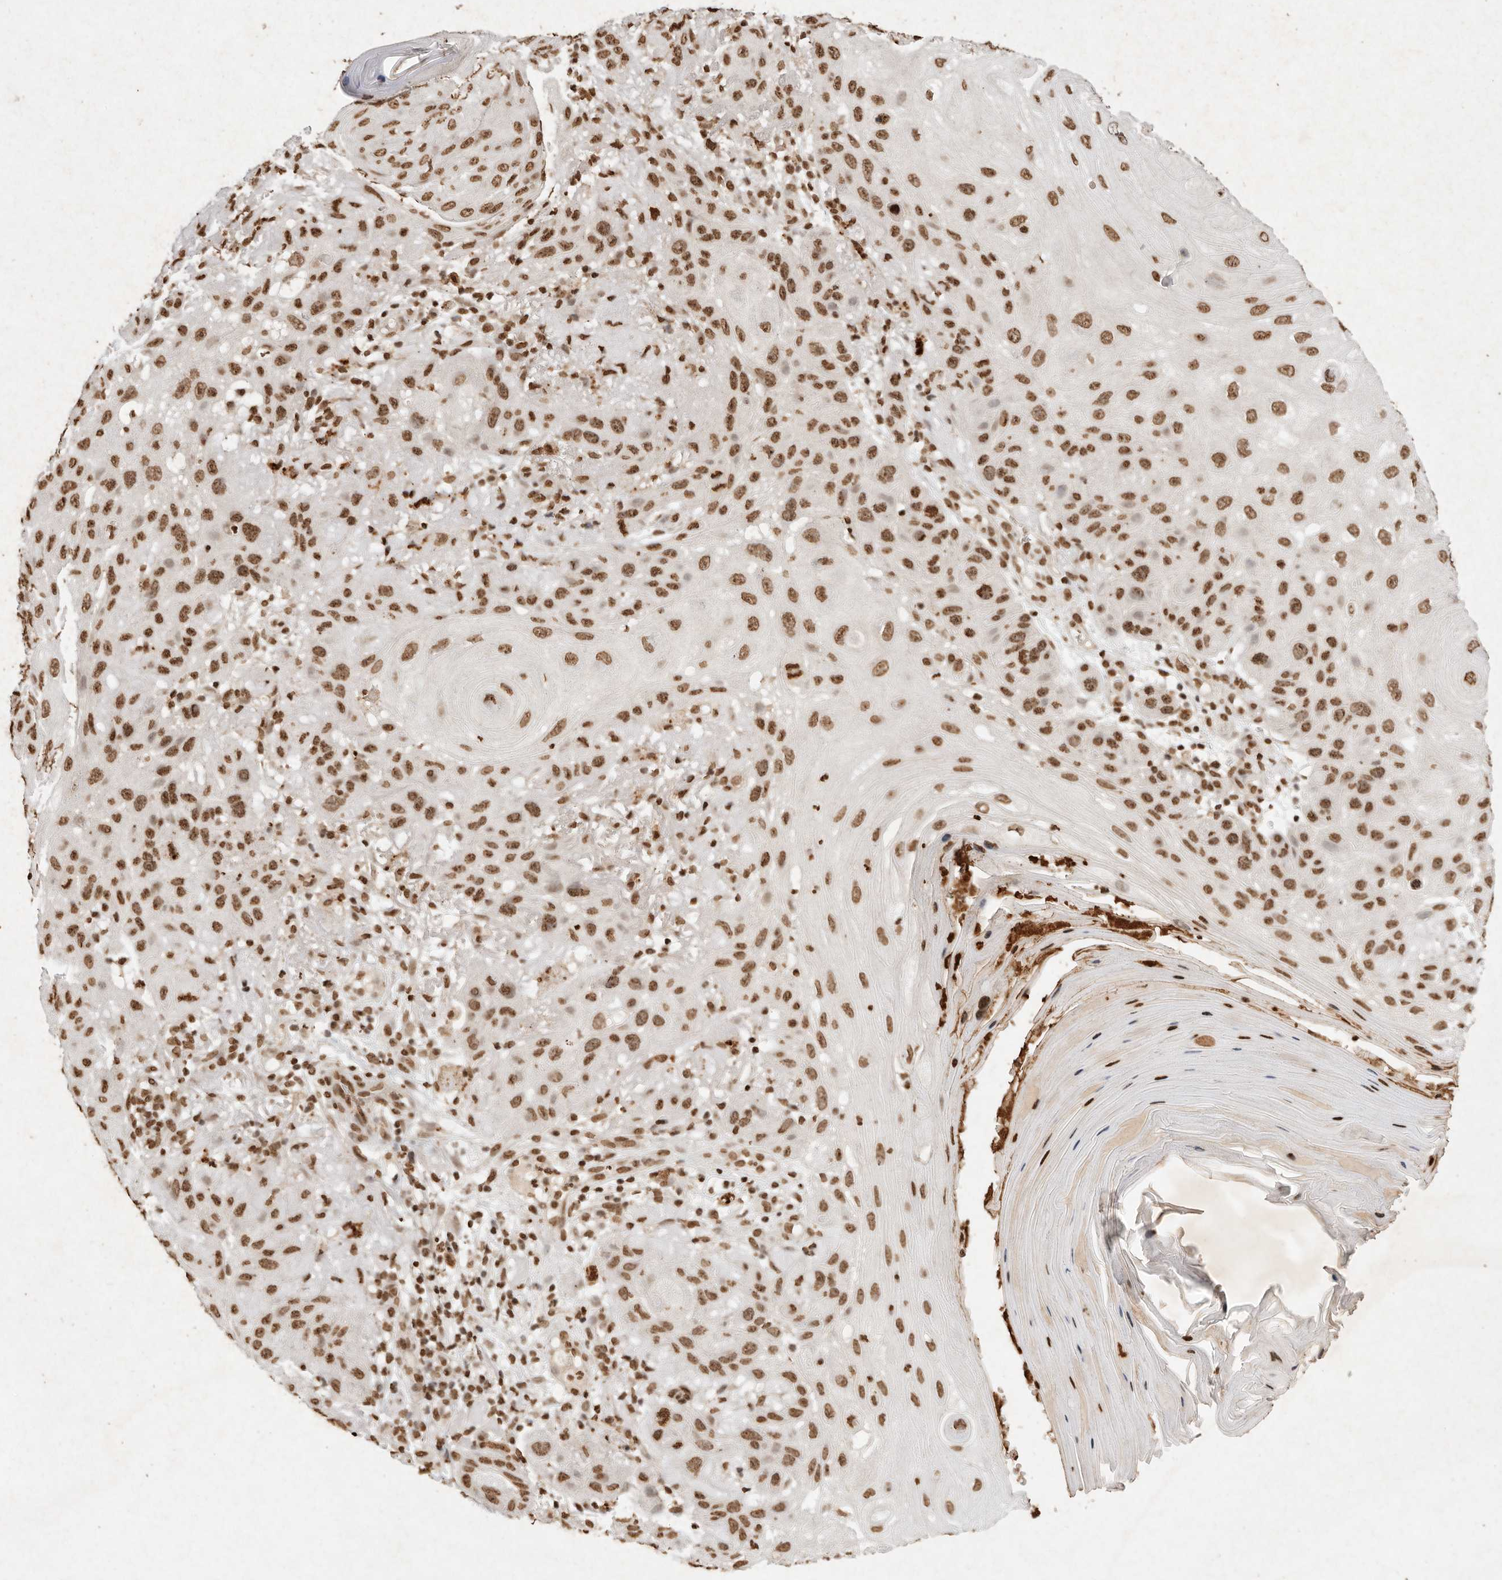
{"staining": {"intensity": "moderate", "quantity": ">75%", "location": "nuclear"}, "tissue": "skin cancer", "cell_type": "Tumor cells", "image_type": "cancer", "snomed": [{"axis": "morphology", "description": "Normal tissue, NOS"}, {"axis": "morphology", "description": "Squamous cell carcinoma, NOS"}, {"axis": "topography", "description": "Skin"}], "caption": "Immunohistochemistry (IHC) micrograph of human squamous cell carcinoma (skin) stained for a protein (brown), which displays medium levels of moderate nuclear positivity in approximately >75% of tumor cells.", "gene": "NKX3-2", "patient": {"sex": "female", "age": 96}}